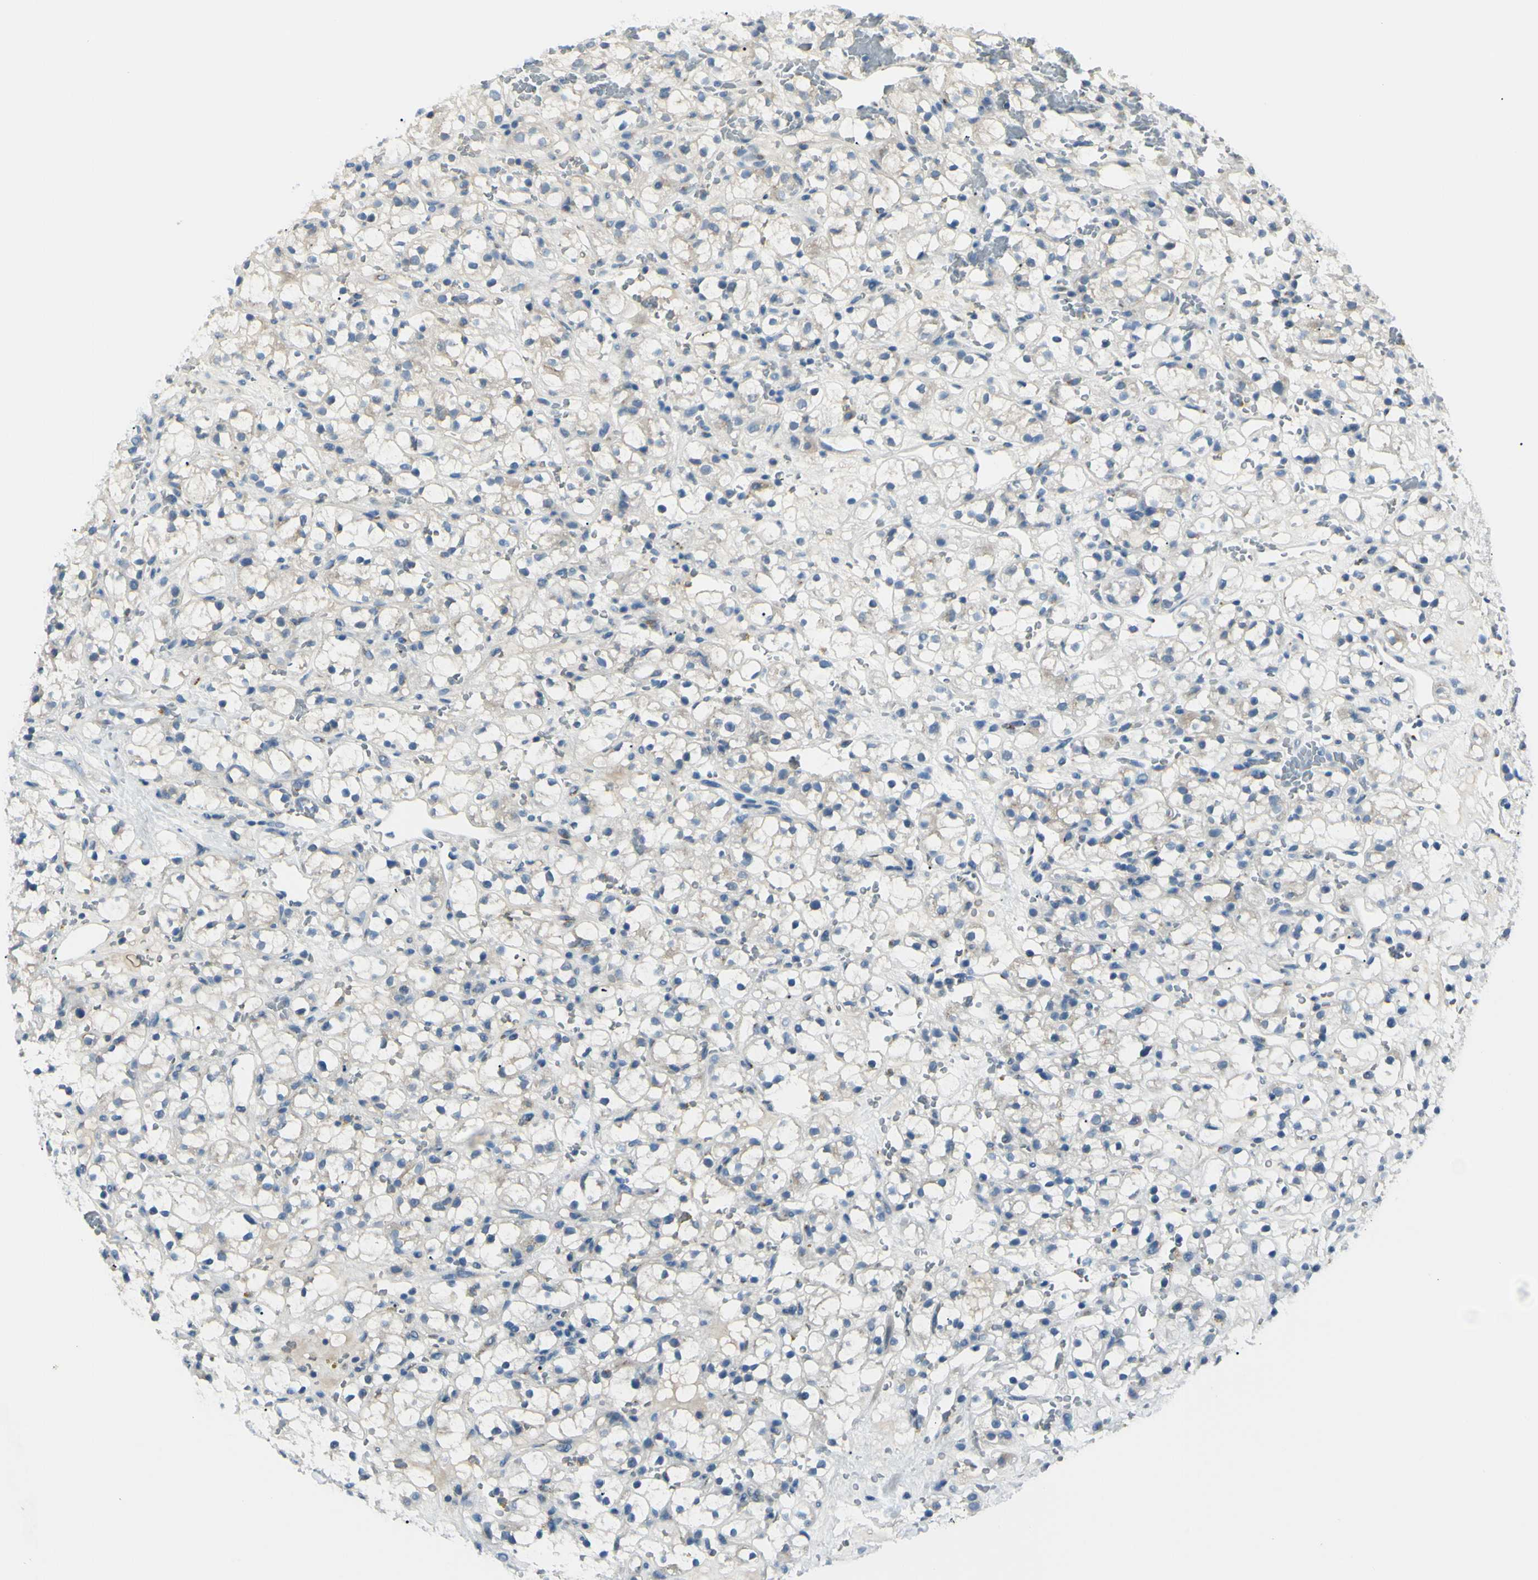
{"staining": {"intensity": "moderate", "quantity": "25%-75%", "location": "cytoplasmic/membranous"}, "tissue": "renal cancer", "cell_type": "Tumor cells", "image_type": "cancer", "snomed": [{"axis": "morphology", "description": "Adenocarcinoma, NOS"}, {"axis": "topography", "description": "Kidney"}], "caption": "Immunohistochemistry (IHC) photomicrograph of neoplastic tissue: renal cancer stained using immunohistochemistry shows medium levels of moderate protein expression localized specifically in the cytoplasmic/membranous of tumor cells, appearing as a cytoplasmic/membranous brown color.", "gene": "B4GALT1", "patient": {"sex": "male", "age": 61}}